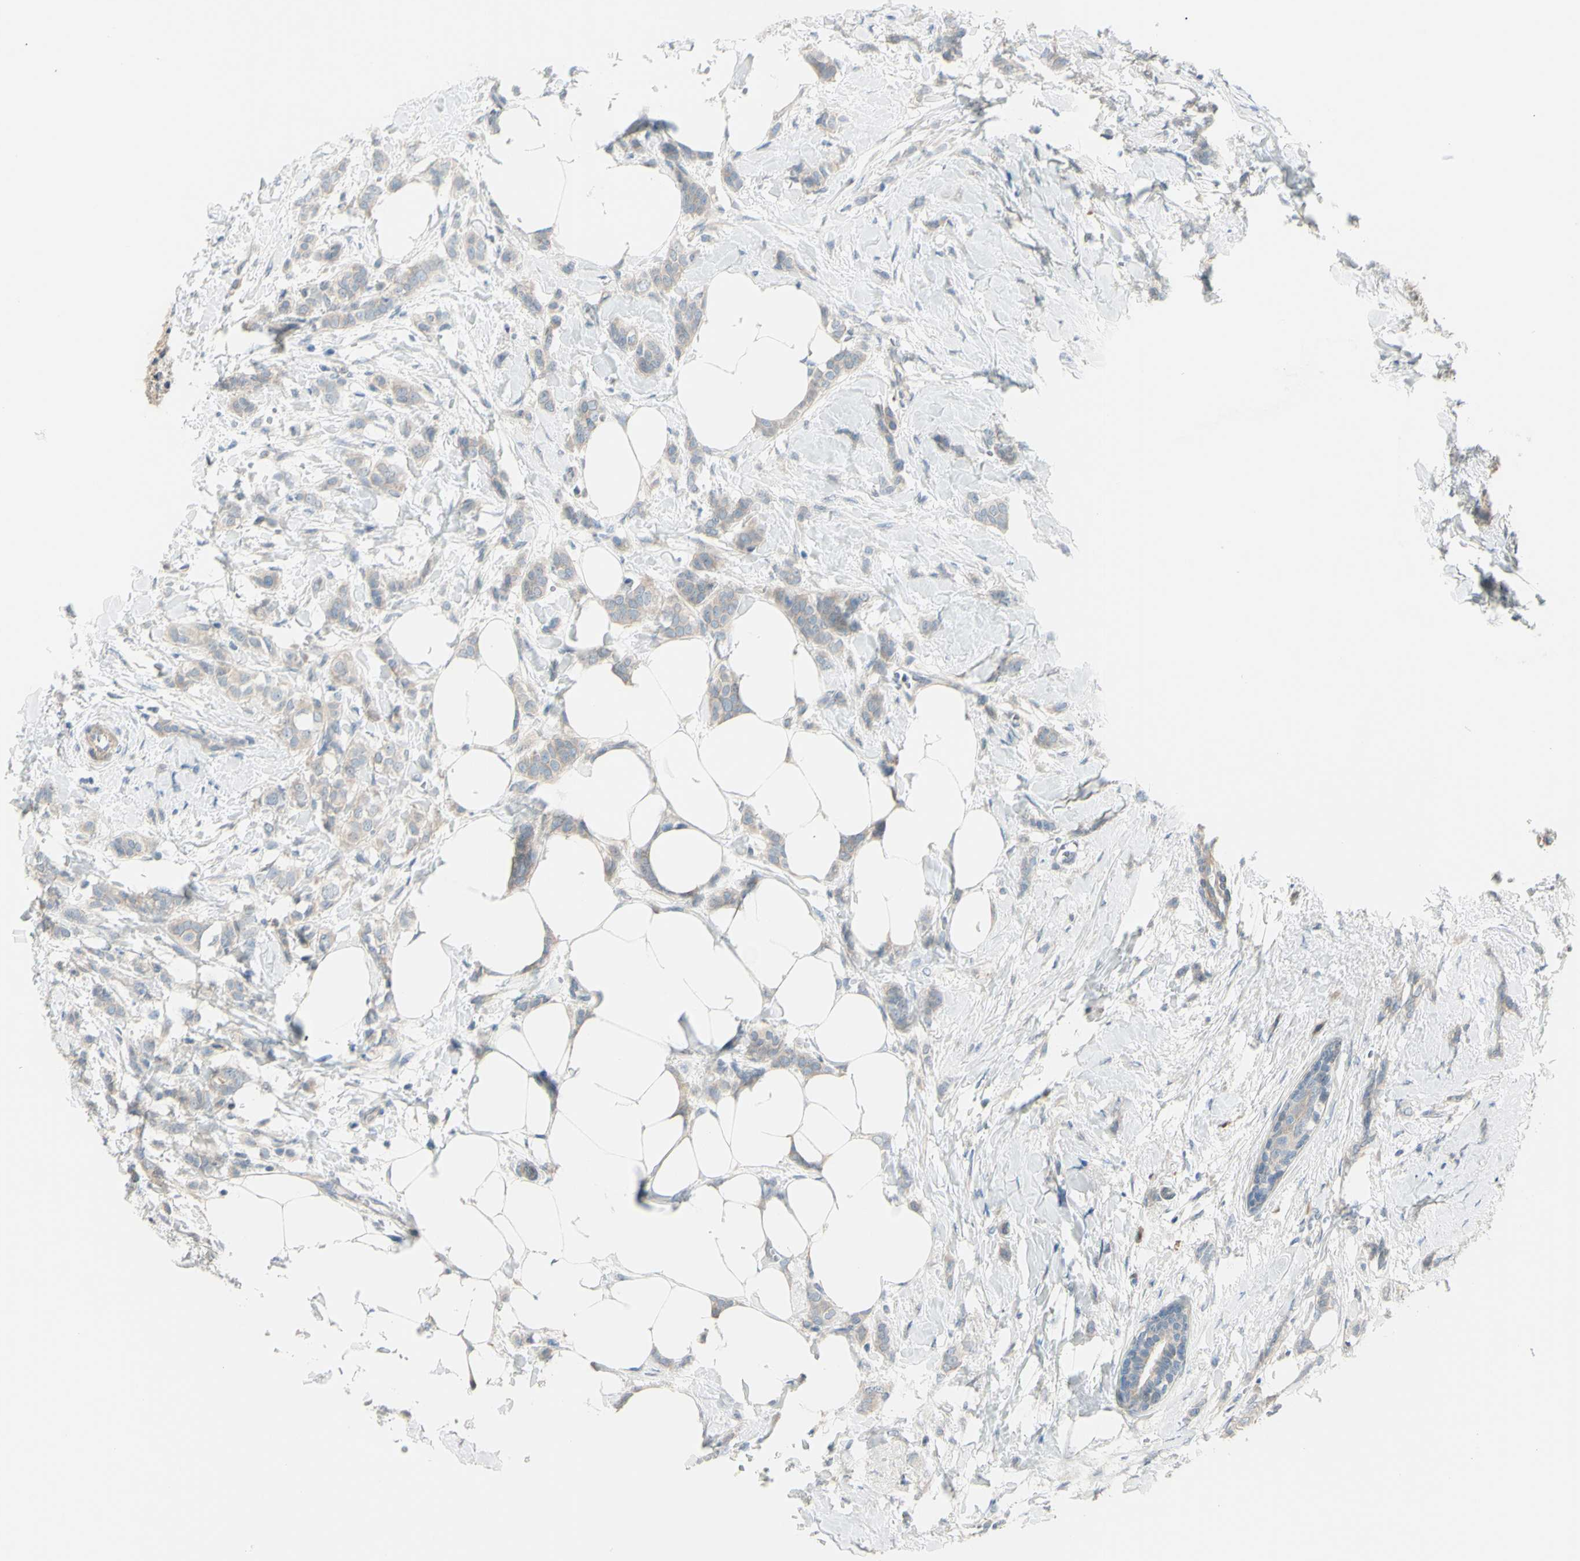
{"staining": {"intensity": "weak", "quantity": ">75%", "location": "cytoplasmic/membranous"}, "tissue": "breast cancer", "cell_type": "Tumor cells", "image_type": "cancer", "snomed": [{"axis": "morphology", "description": "Lobular carcinoma, in situ"}, {"axis": "morphology", "description": "Lobular carcinoma"}, {"axis": "topography", "description": "Breast"}], "caption": "Immunohistochemistry (IHC) image of neoplastic tissue: human breast cancer stained using immunohistochemistry (IHC) shows low levels of weak protein expression localized specifically in the cytoplasmic/membranous of tumor cells, appearing as a cytoplasmic/membranous brown color.", "gene": "LRRK1", "patient": {"sex": "female", "age": 41}}